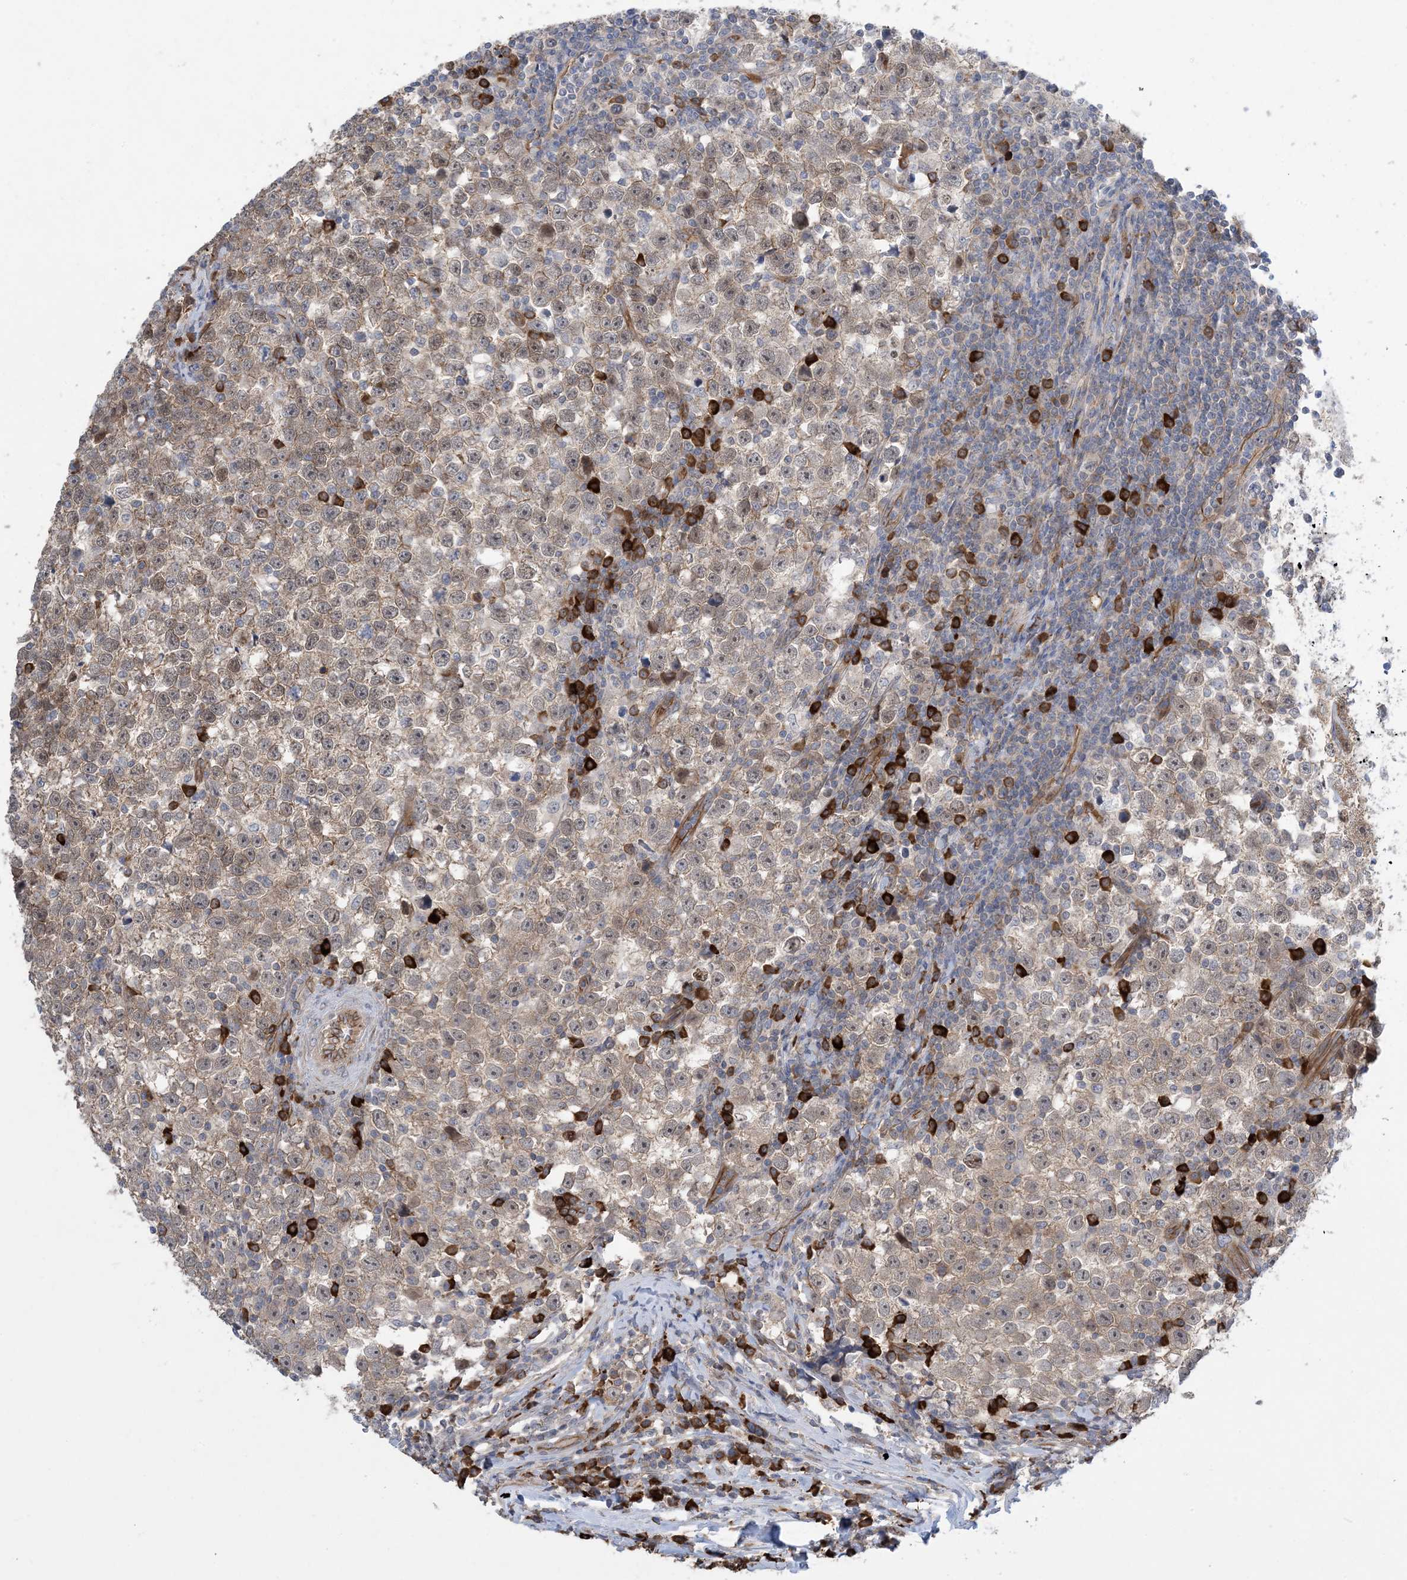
{"staining": {"intensity": "weak", "quantity": "25%-75%", "location": "cytoplasmic/membranous"}, "tissue": "testis cancer", "cell_type": "Tumor cells", "image_type": "cancer", "snomed": [{"axis": "morphology", "description": "Normal tissue, NOS"}, {"axis": "morphology", "description": "Seminoma, NOS"}, {"axis": "topography", "description": "Testis"}], "caption": "Testis cancer (seminoma) stained with DAB IHC demonstrates low levels of weak cytoplasmic/membranous positivity in approximately 25%-75% of tumor cells.", "gene": "AOC1", "patient": {"sex": "male", "age": 43}}